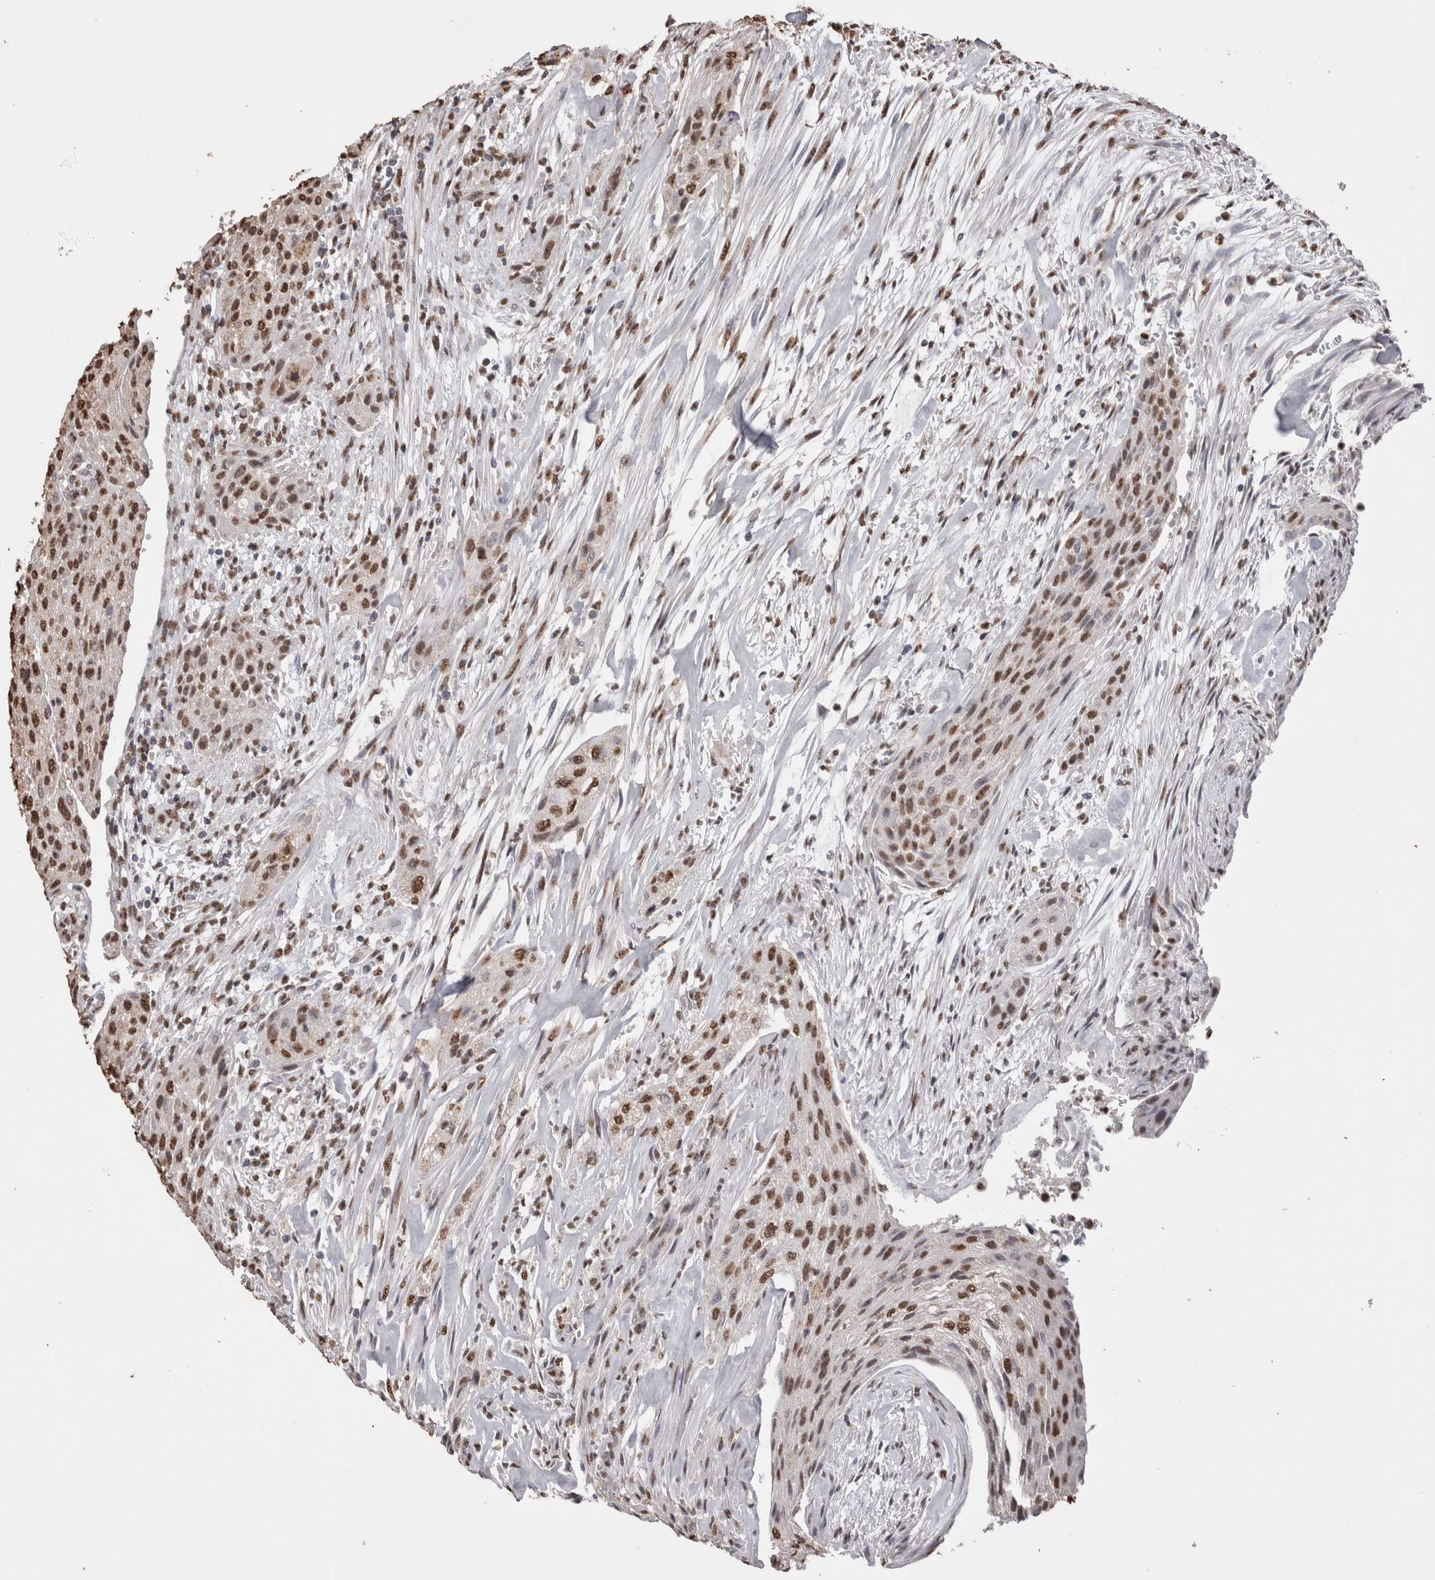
{"staining": {"intensity": "moderate", "quantity": ">75%", "location": "nuclear"}, "tissue": "urothelial cancer", "cell_type": "Tumor cells", "image_type": "cancer", "snomed": [{"axis": "morphology", "description": "Urothelial carcinoma, Low grade"}, {"axis": "morphology", "description": "Urothelial carcinoma, High grade"}, {"axis": "topography", "description": "Urinary bladder"}], "caption": "IHC of urothelial cancer shows medium levels of moderate nuclear positivity in approximately >75% of tumor cells. (IHC, brightfield microscopy, high magnification).", "gene": "NTHL1", "patient": {"sex": "male", "age": 35}}